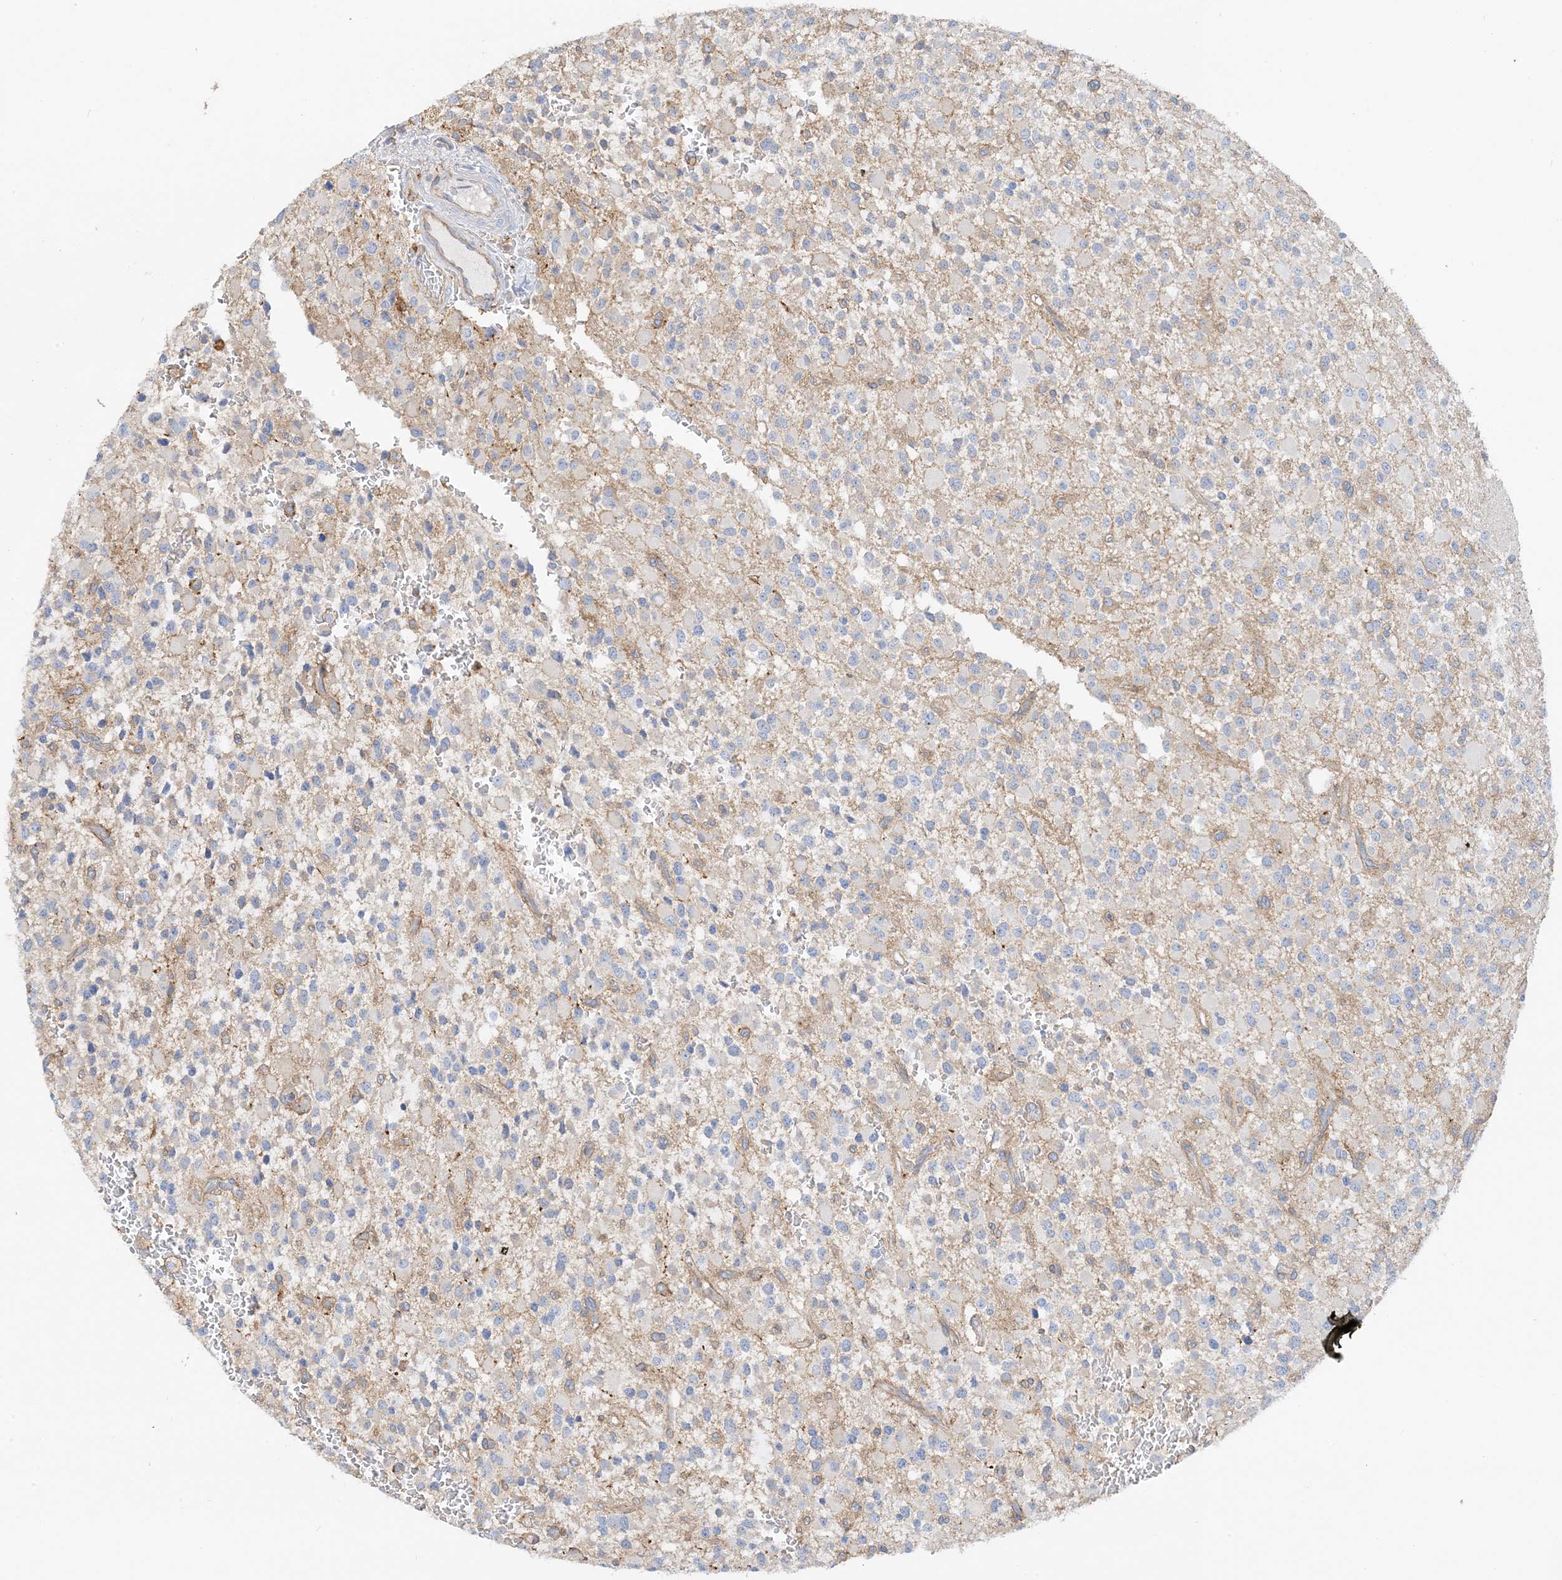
{"staining": {"intensity": "negative", "quantity": "none", "location": "none"}, "tissue": "glioma", "cell_type": "Tumor cells", "image_type": "cancer", "snomed": [{"axis": "morphology", "description": "Glioma, malignant, High grade"}, {"axis": "topography", "description": "Brain"}], "caption": "An image of human malignant high-grade glioma is negative for staining in tumor cells.", "gene": "CALHM5", "patient": {"sex": "male", "age": 34}}